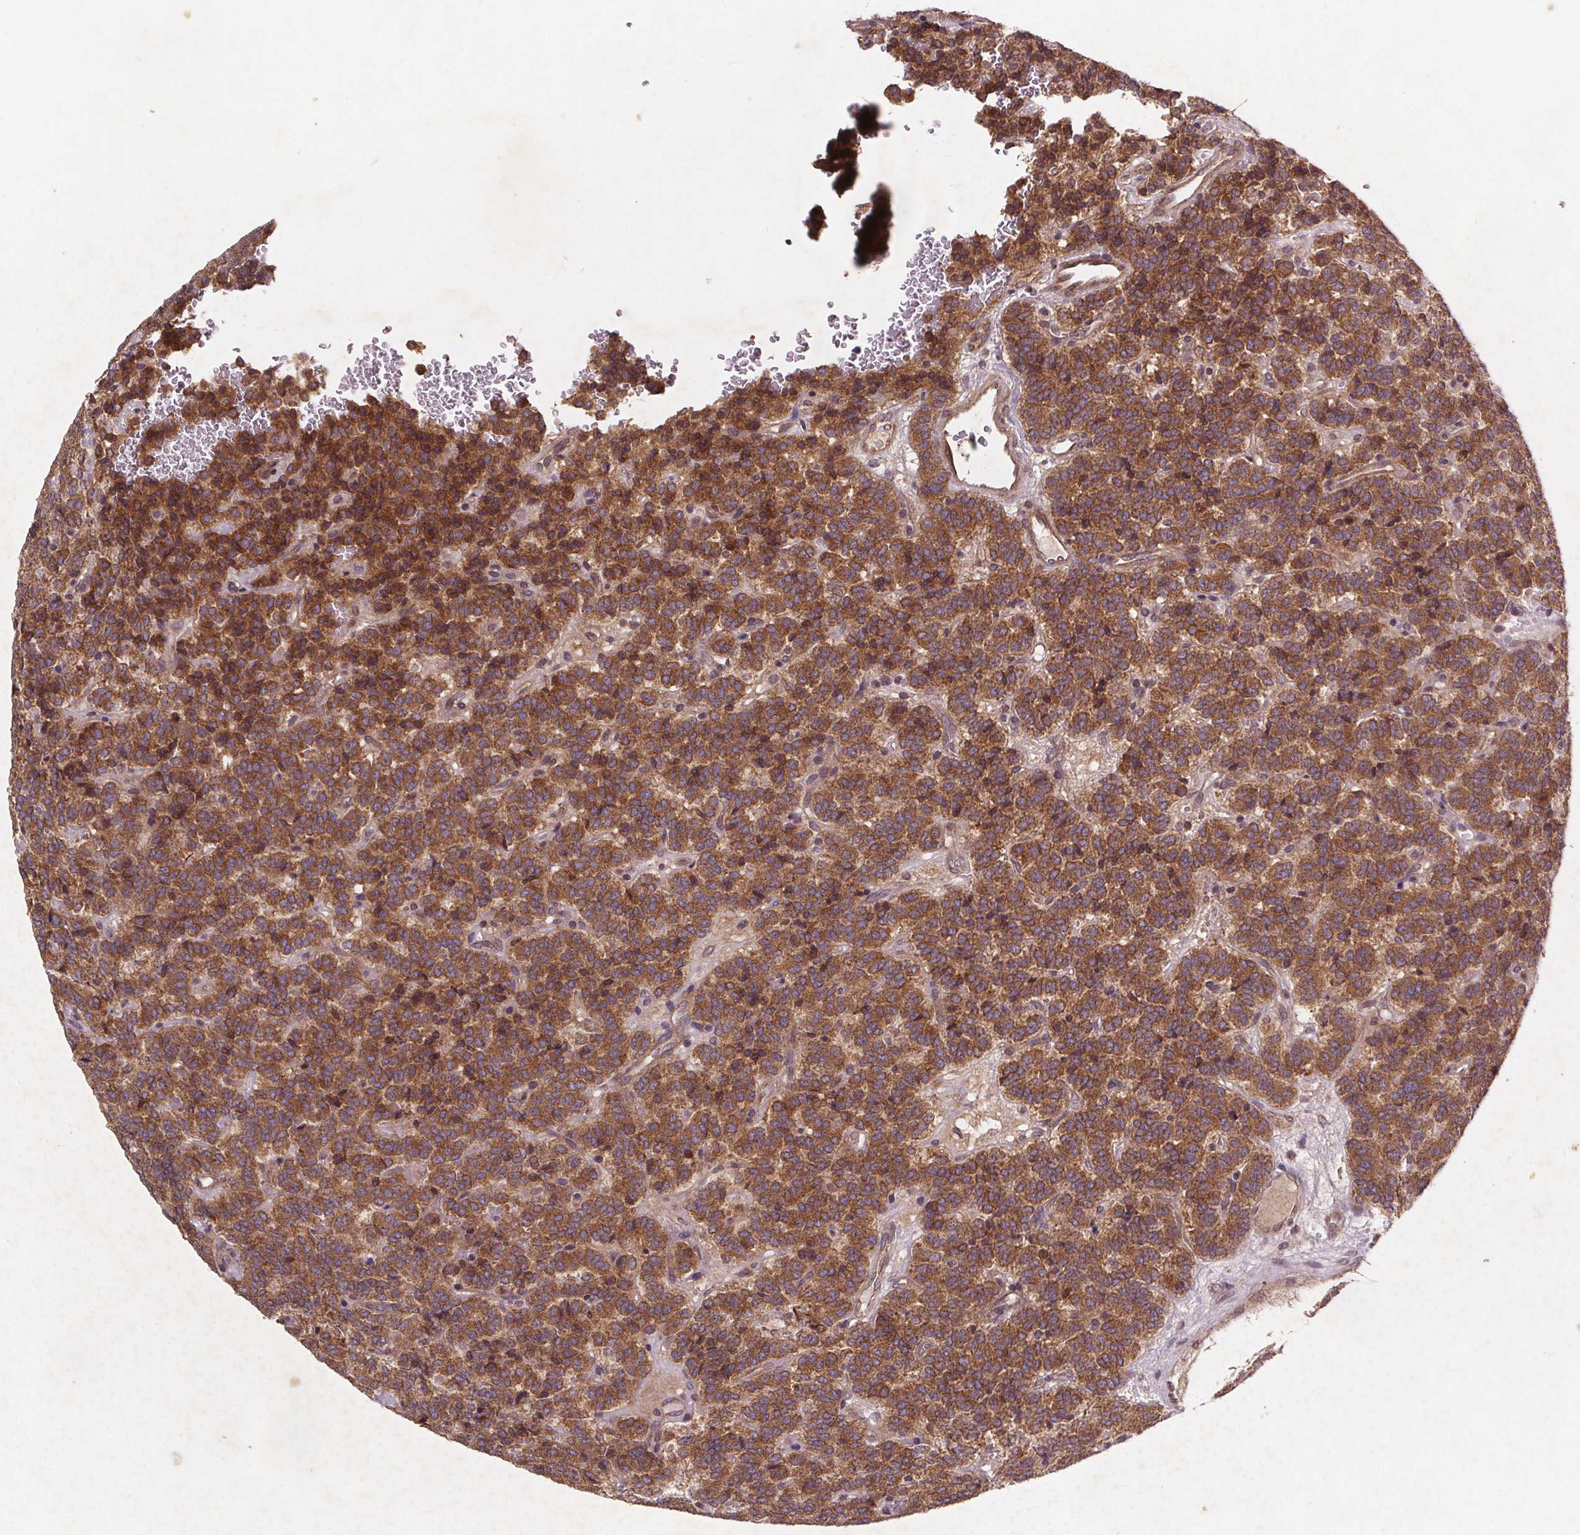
{"staining": {"intensity": "moderate", "quantity": ">75%", "location": "cytoplasmic/membranous"}, "tissue": "carcinoid", "cell_type": "Tumor cells", "image_type": "cancer", "snomed": [{"axis": "morphology", "description": "Carcinoid, malignant, NOS"}, {"axis": "topography", "description": "Pancreas"}], "caption": "A medium amount of moderate cytoplasmic/membranous expression is identified in about >75% of tumor cells in carcinoid tissue.", "gene": "STRN3", "patient": {"sex": "male", "age": 36}}